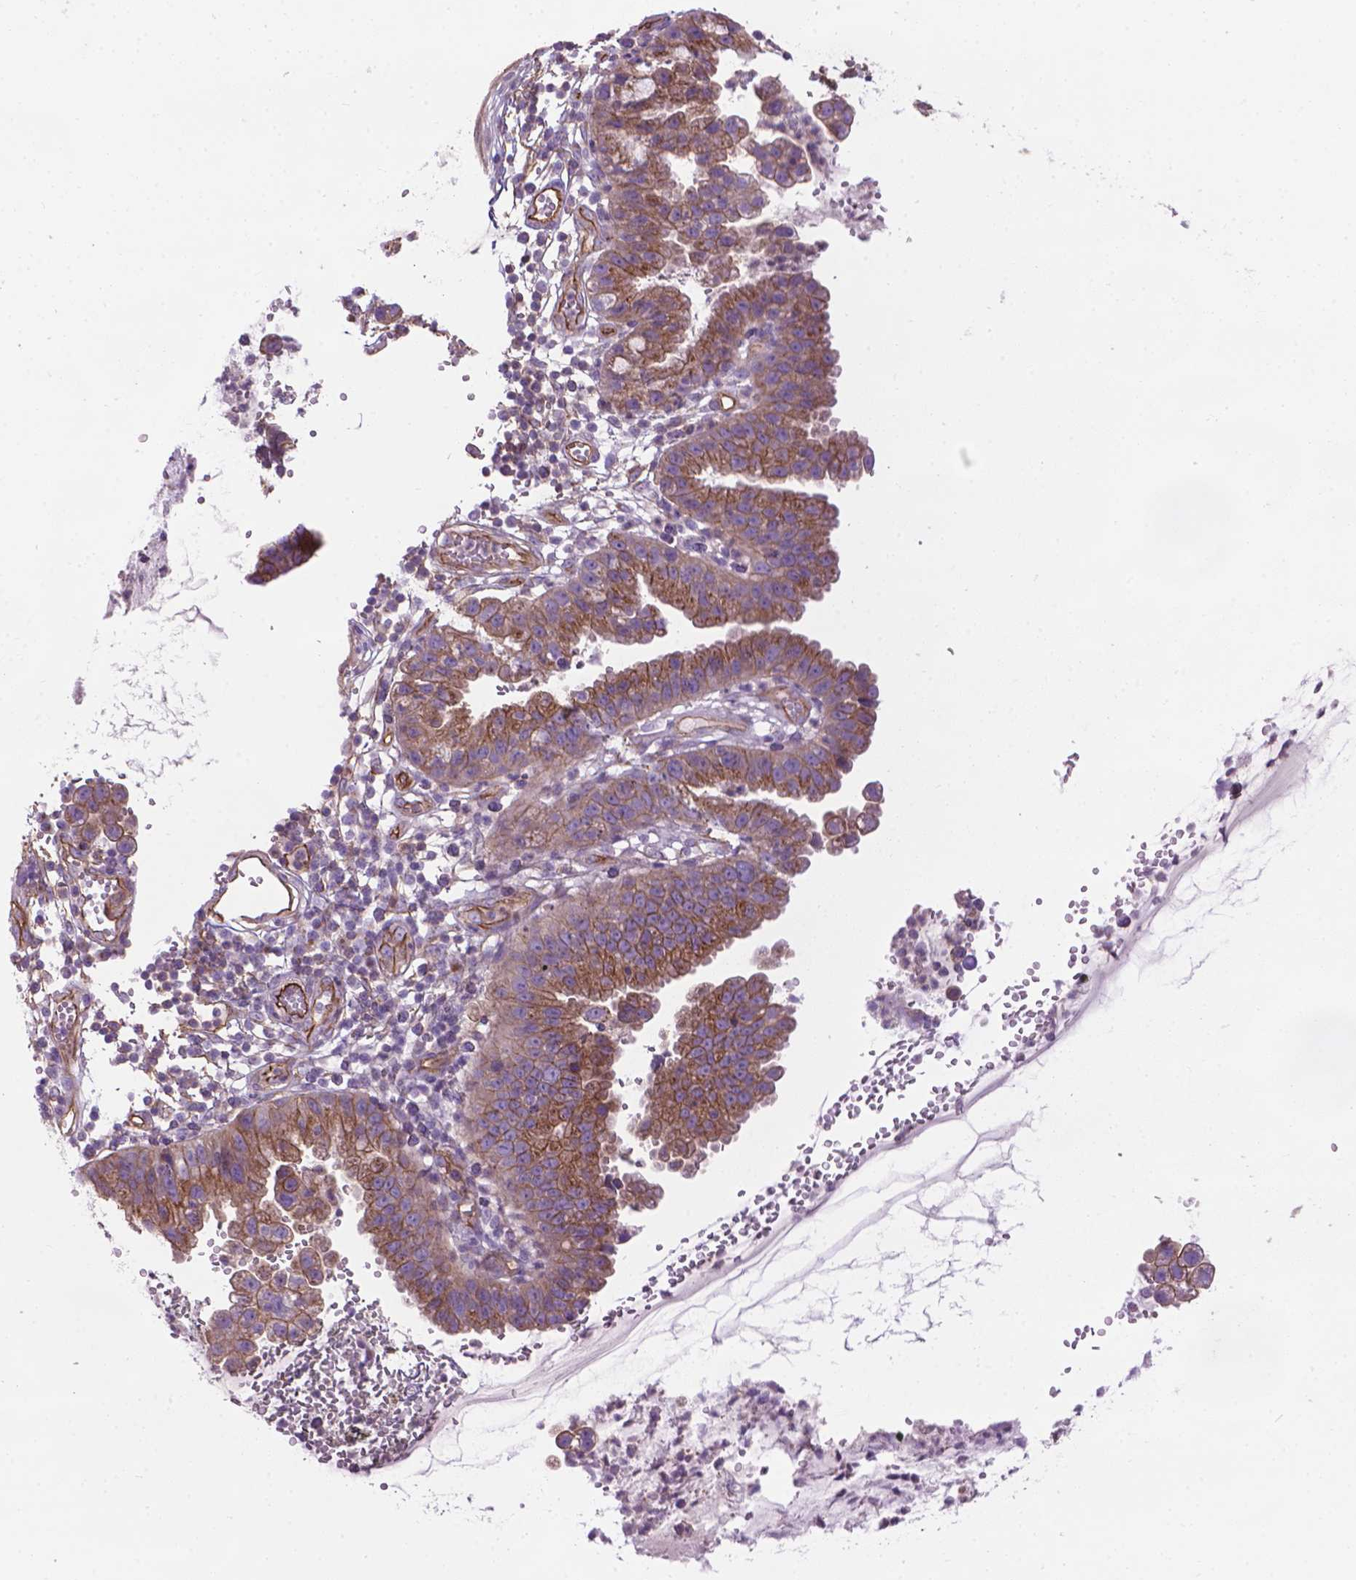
{"staining": {"intensity": "moderate", "quantity": ">75%", "location": "cytoplasmic/membranous"}, "tissue": "cervical cancer", "cell_type": "Tumor cells", "image_type": "cancer", "snomed": [{"axis": "morphology", "description": "Adenocarcinoma, NOS"}, {"axis": "topography", "description": "Cervix"}], "caption": "Moderate cytoplasmic/membranous staining is seen in about >75% of tumor cells in cervical cancer.", "gene": "TENT5A", "patient": {"sex": "female", "age": 34}}